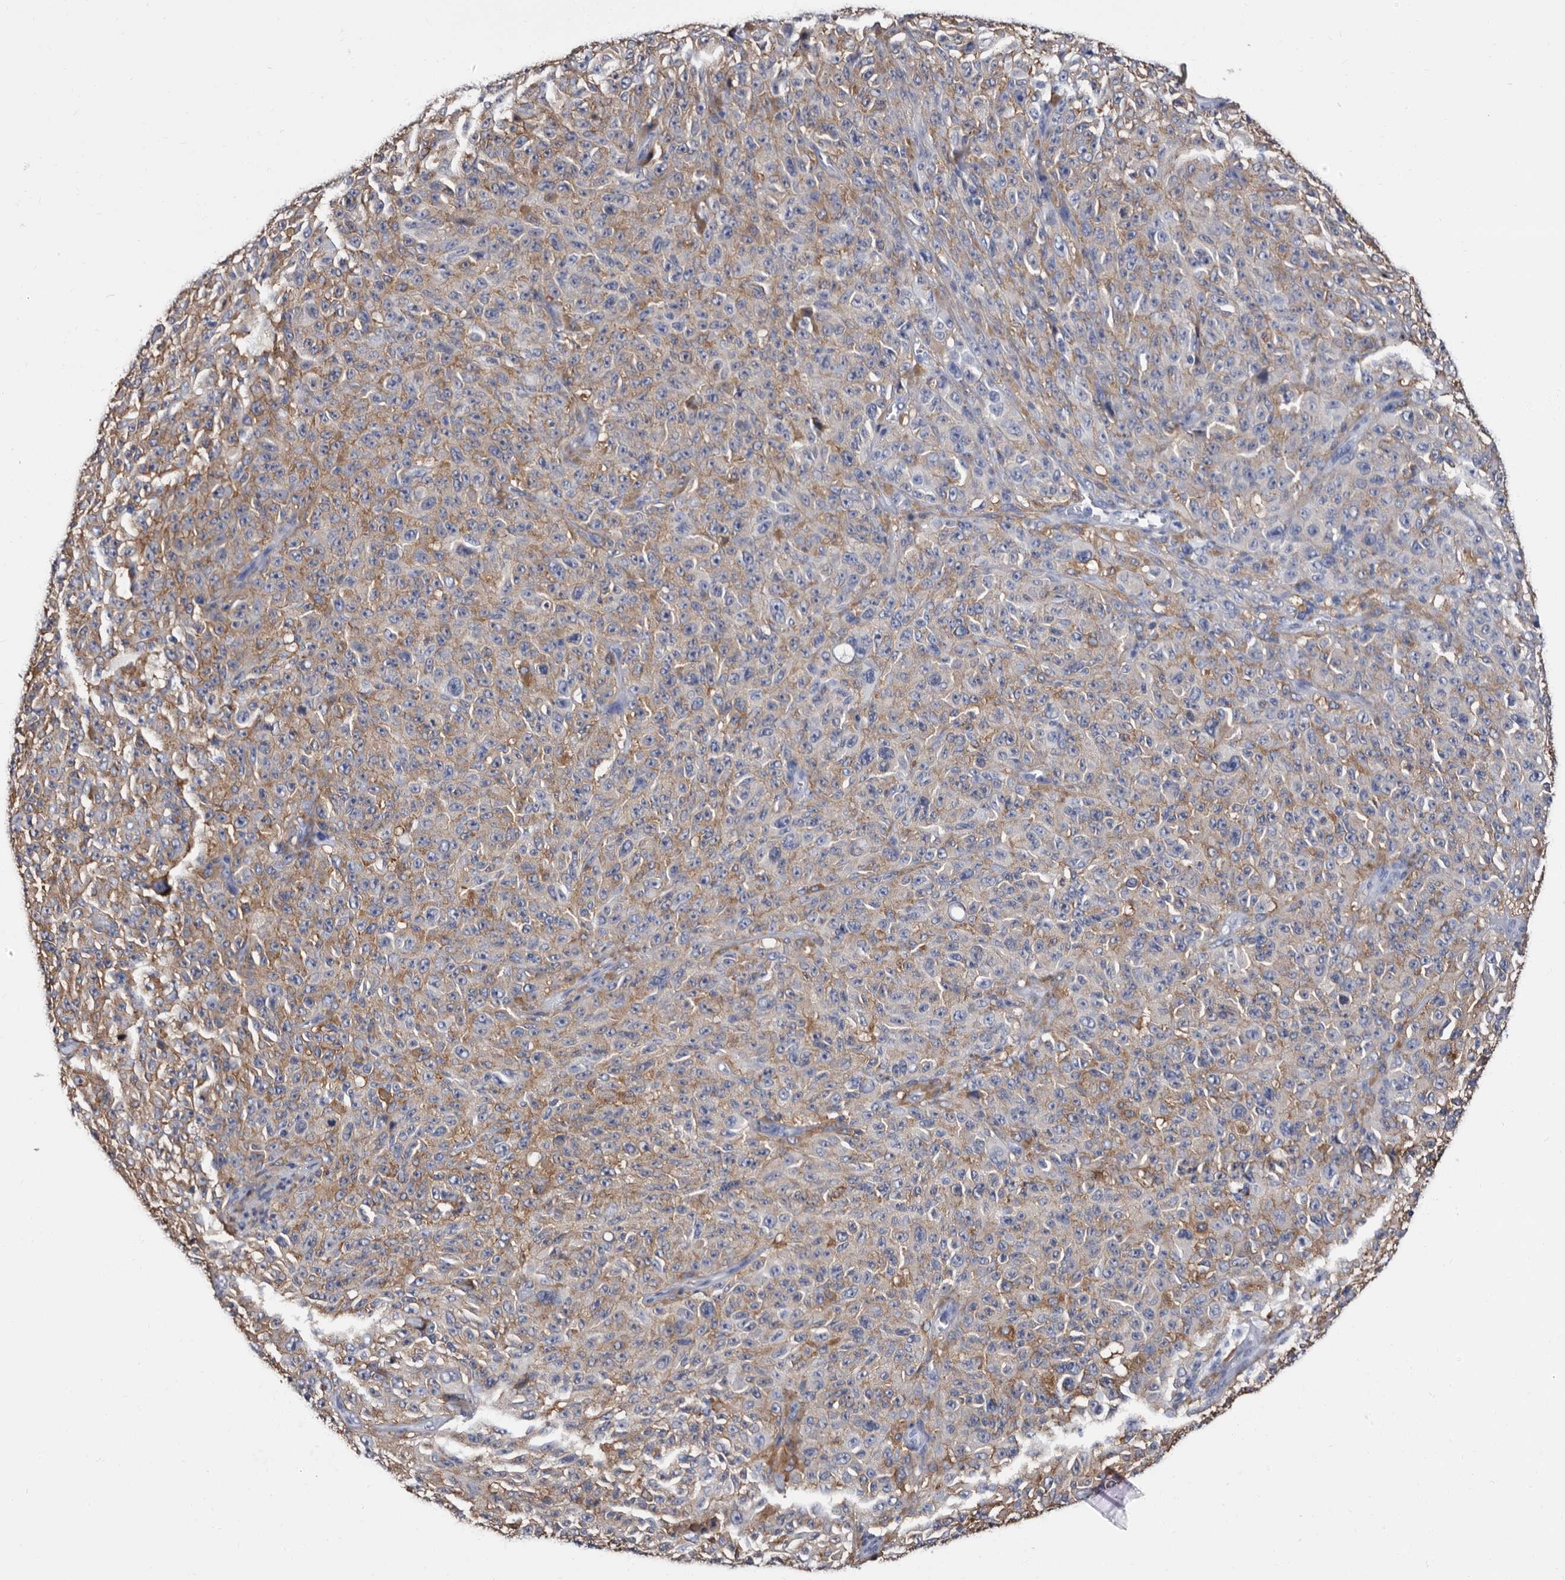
{"staining": {"intensity": "negative", "quantity": "none", "location": "none"}, "tissue": "melanoma", "cell_type": "Tumor cells", "image_type": "cancer", "snomed": [{"axis": "morphology", "description": "Malignant melanoma, NOS"}, {"axis": "topography", "description": "Skin"}], "caption": "Immunohistochemistry (IHC) micrograph of neoplastic tissue: malignant melanoma stained with DAB shows no significant protein staining in tumor cells.", "gene": "EPB41L3", "patient": {"sex": "female", "age": 82}}